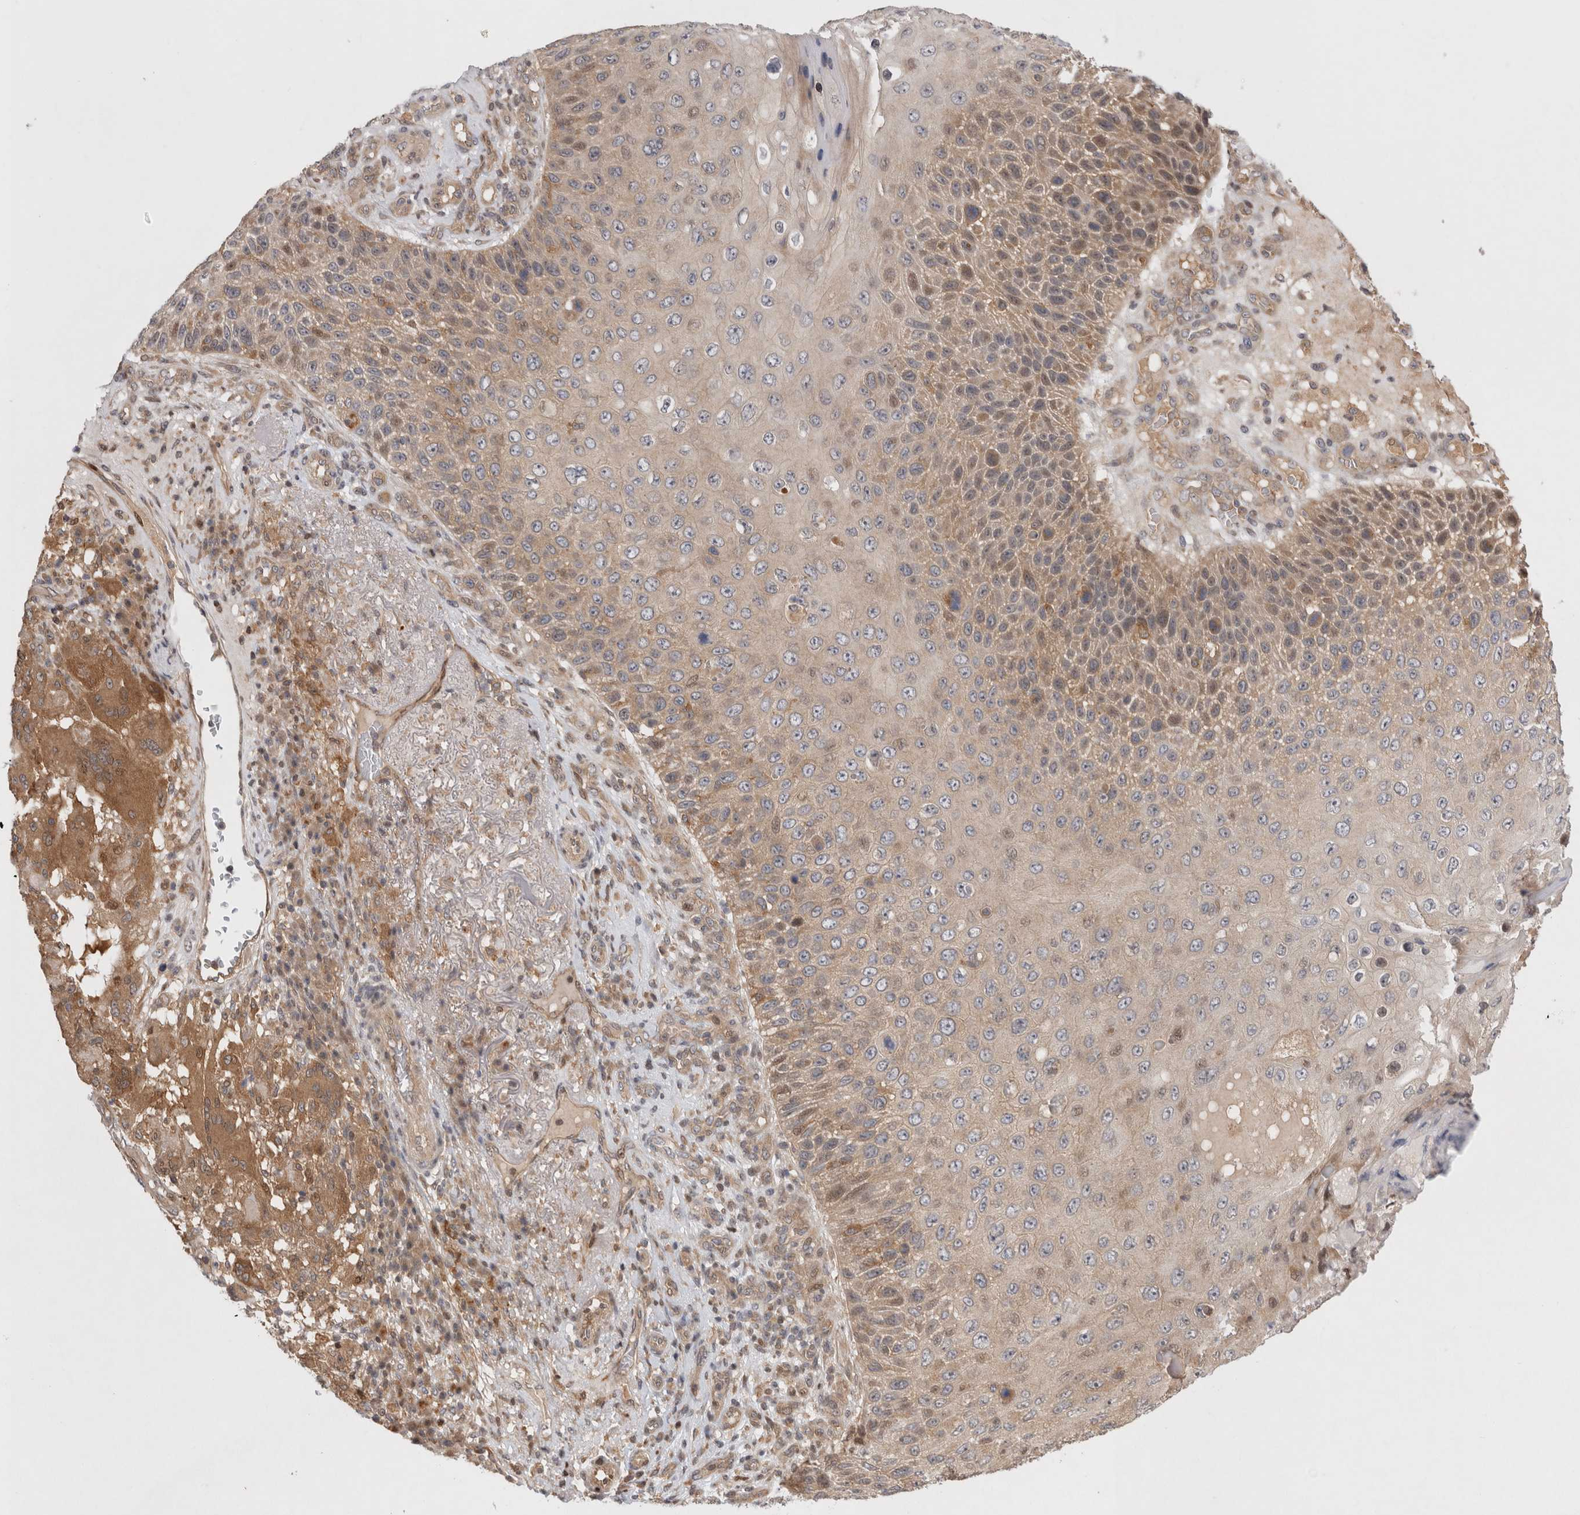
{"staining": {"intensity": "moderate", "quantity": "<25%", "location": "cytoplasmic/membranous,nuclear"}, "tissue": "skin cancer", "cell_type": "Tumor cells", "image_type": "cancer", "snomed": [{"axis": "morphology", "description": "Squamous cell carcinoma, NOS"}, {"axis": "topography", "description": "Skin"}], "caption": "The photomicrograph exhibits staining of squamous cell carcinoma (skin), revealing moderate cytoplasmic/membranous and nuclear protein expression (brown color) within tumor cells.", "gene": "HTT", "patient": {"sex": "female", "age": 88}}